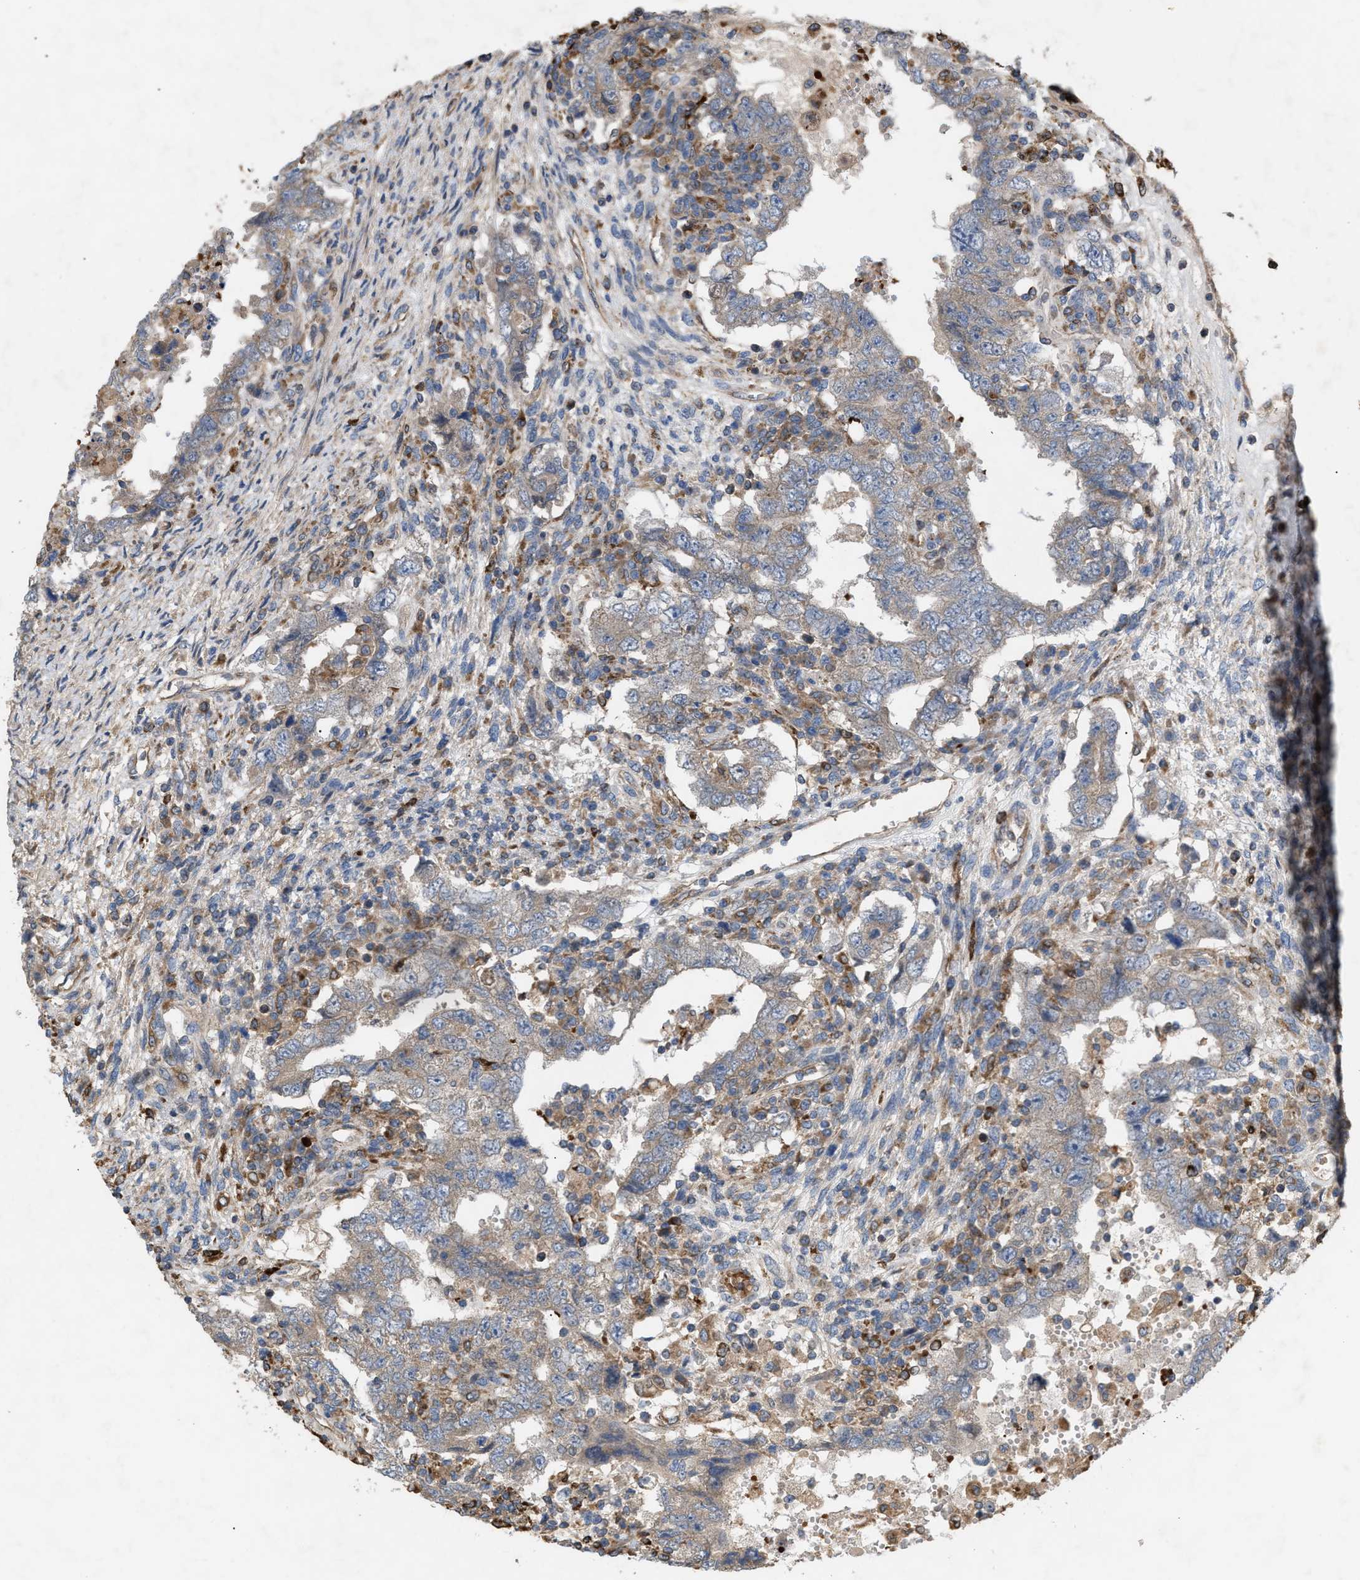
{"staining": {"intensity": "weak", "quantity": "25%-75%", "location": "cytoplasmic/membranous"}, "tissue": "testis cancer", "cell_type": "Tumor cells", "image_type": "cancer", "snomed": [{"axis": "morphology", "description": "Carcinoma, Embryonal, NOS"}, {"axis": "topography", "description": "Testis"}], "caption": "An image showing weak cytoplasmic/membranous positivity in approximately 25%-75% of tumor cells in testis cancer, as visualized by brown immunohistochemical staining.", "gene": "GCC1", "patient": {"sex": "male", "age": 26}}